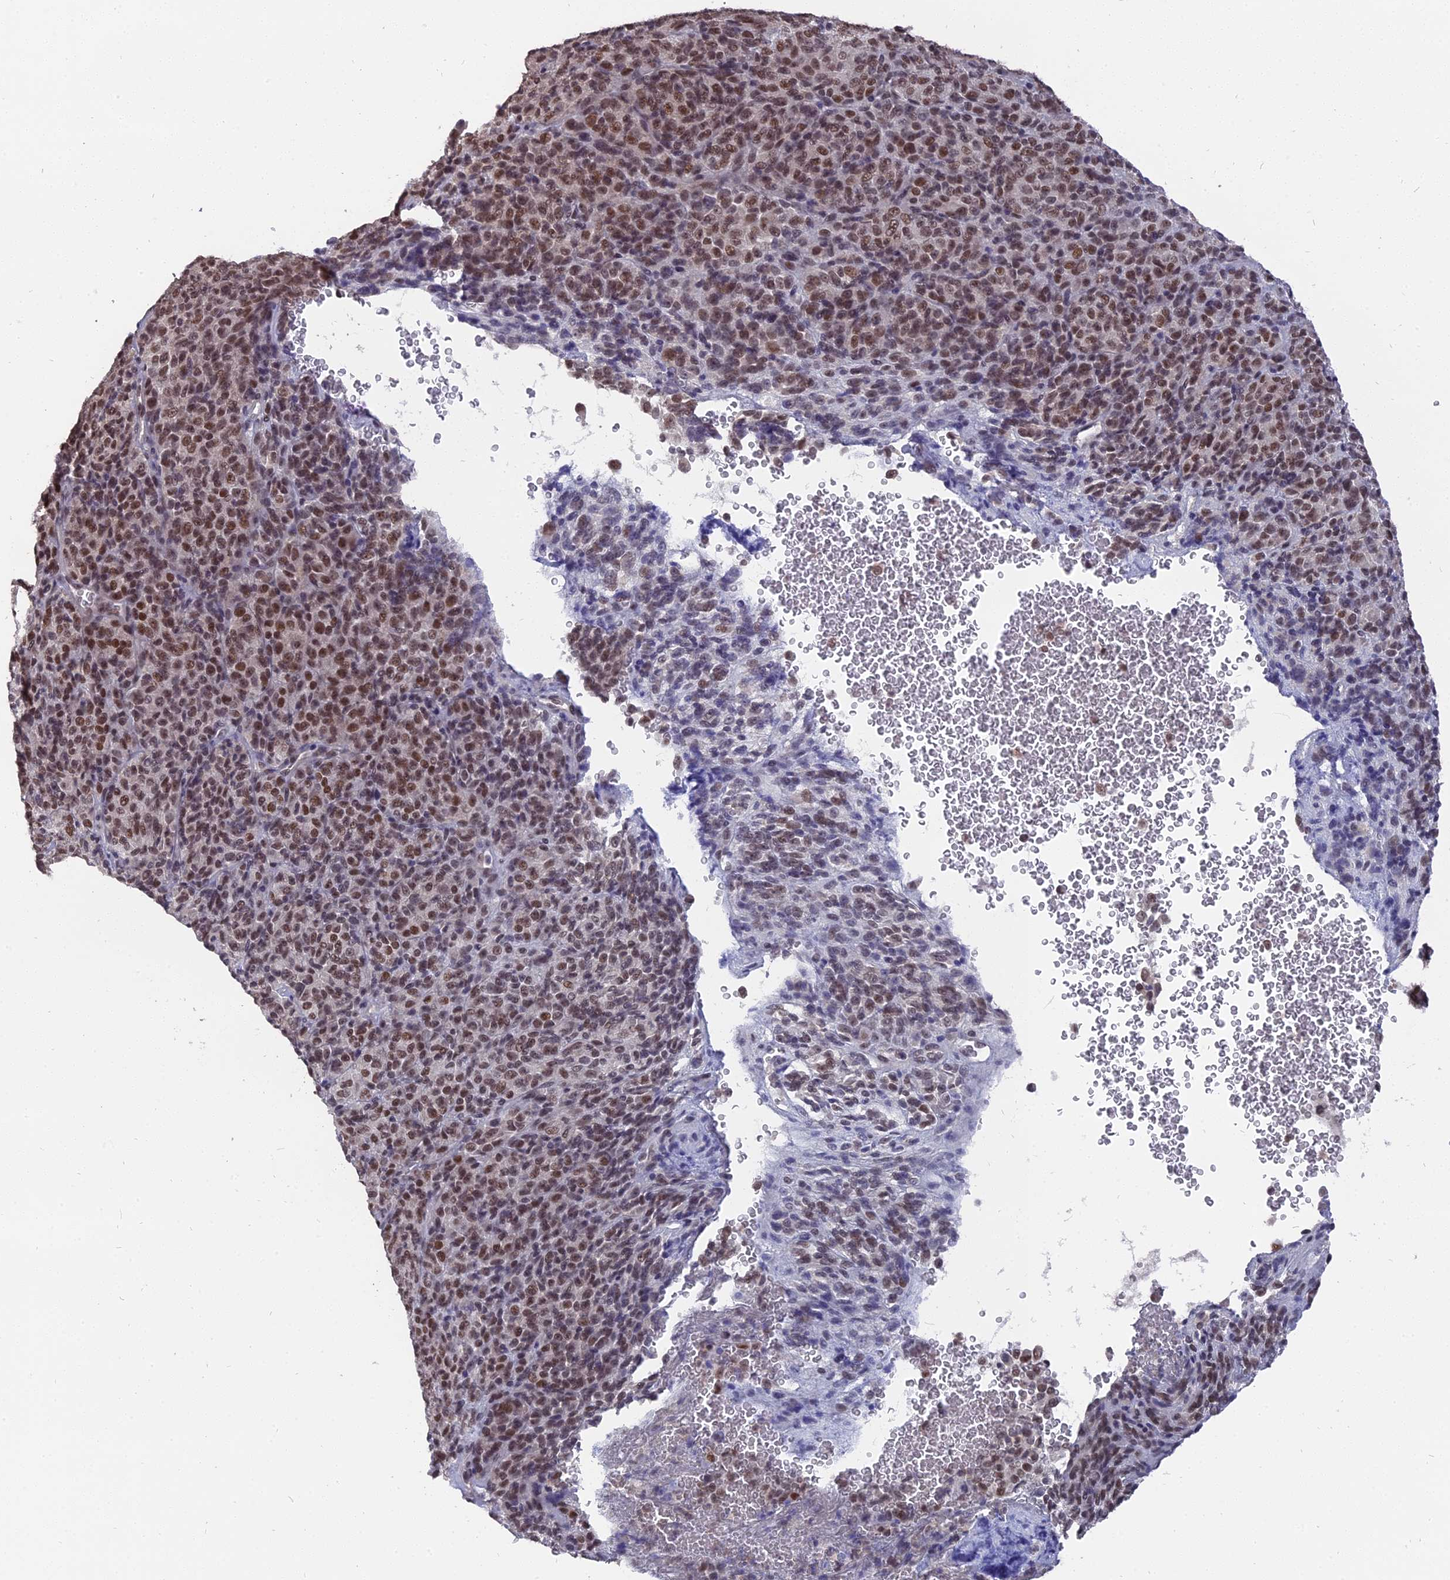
{"staining": {"intensity": "moderate", "quantity": ">75%", "location": "nuclear"}, "tissue": "melanoma", "cell_type": "Tumor cells", "image_type": "cancer", "snomed": [{"axis": "morphology", "description": "Malignant melanoma, Metastatic site"}, {"axis": "topography", "description": "Brain"}], "caption": "The photomicrograph exhibits immunohistochemical staining of melanoma. There is moderate nuclear expression is identified in approximately >75% of tumor cells.", "gene": "NR1H3", "patient": {"sex": "female", "age": 56}}